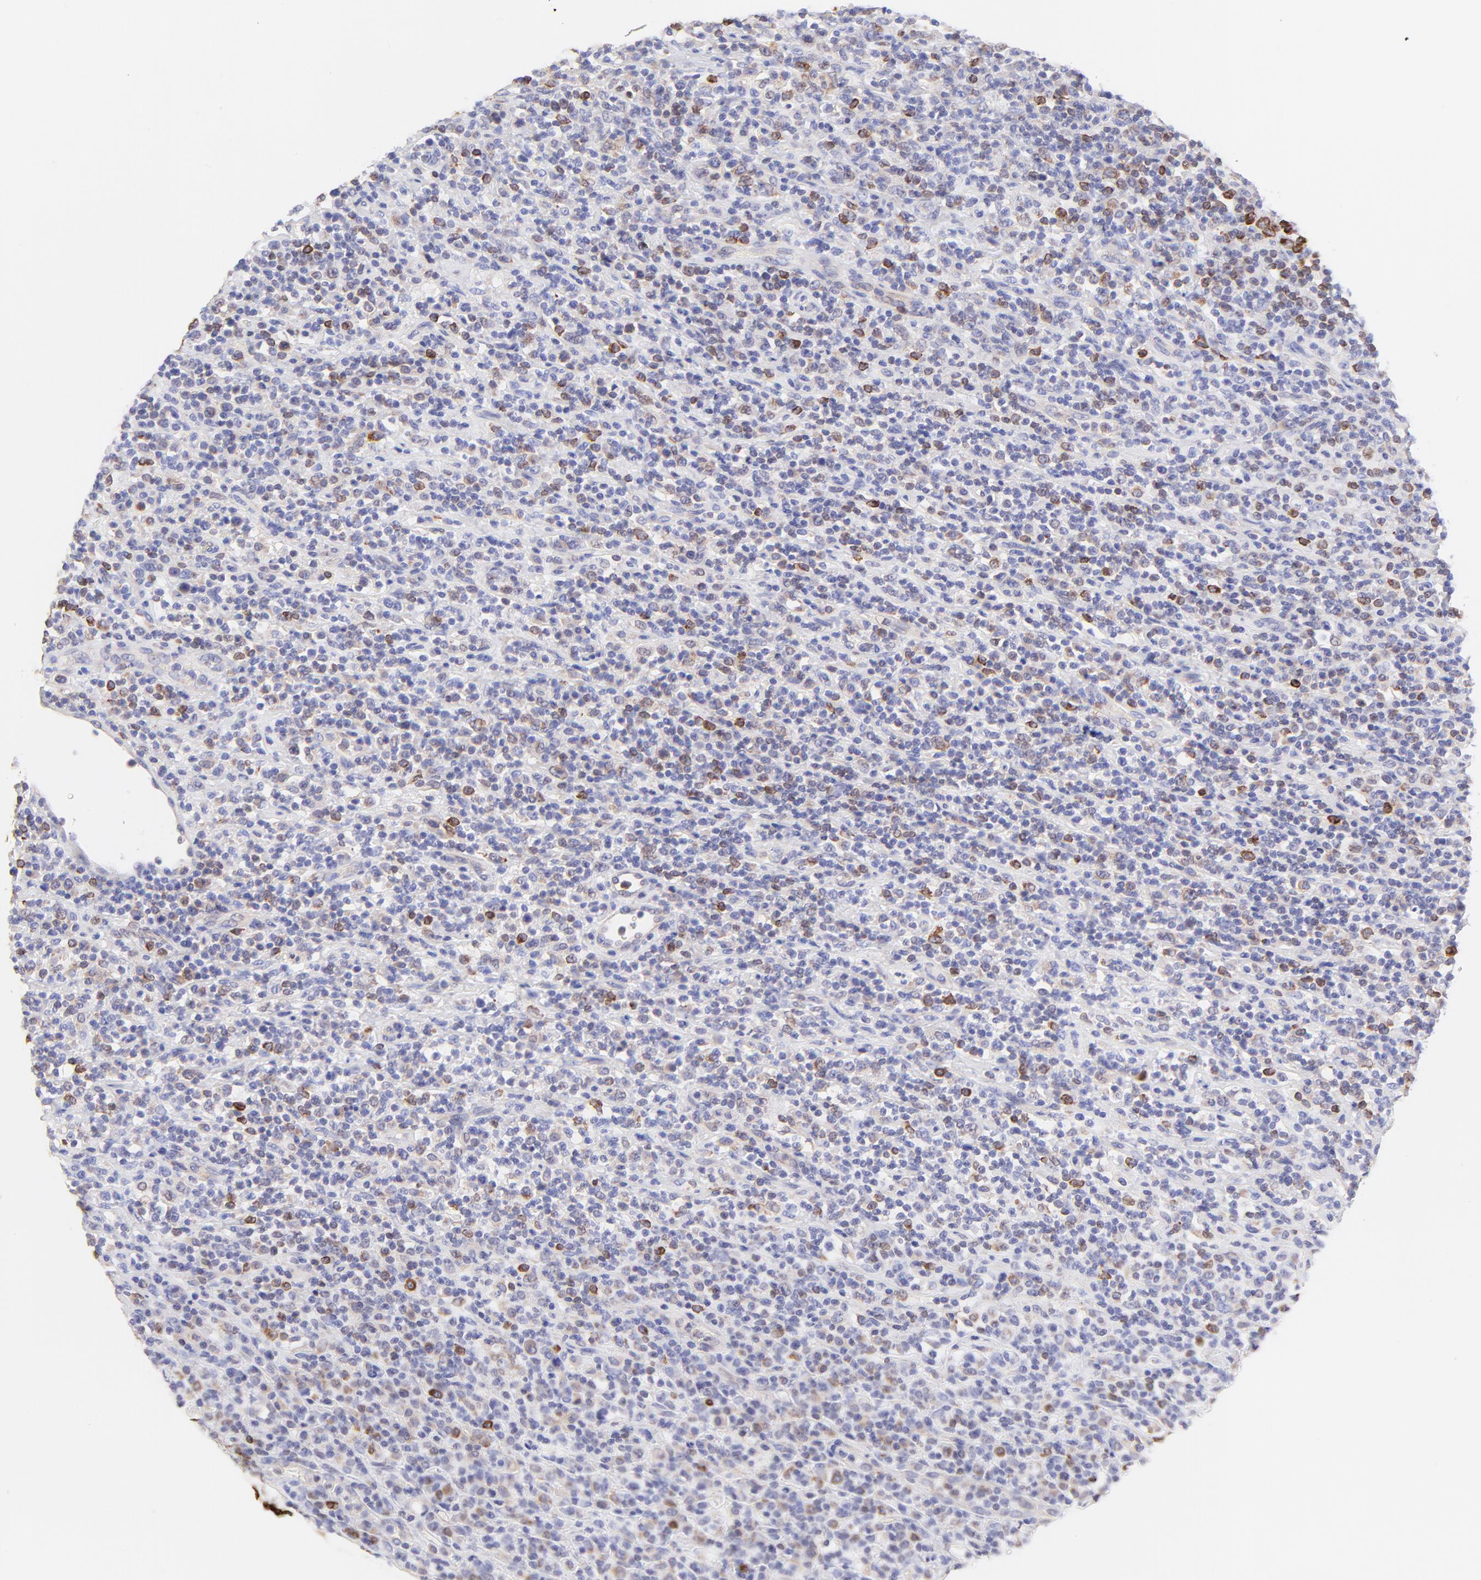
{"staining": {"intensity": "moderate", "quantity": "<25%", "location": "cytoplasmic/membranous"}, "tissue": "lymphoma", "cell_type": "Tumor cells", "image_type": "cancer", "snomed": [{"axis": "morphology", "description": "Hodgkin's disease, NOS"}, {"axis": "topography", "description": "Lymph node"}], "caption": "Protein staining reveals moderate cytoplasmic/membranous expression in about <25% of tumor cells in Hodgkin's disease. Immunohistochemistry stains the protein in brown and the nuclei are stained blue.", "gene": "IRAG2", "patient": {"sex": "male", "age": 65}}